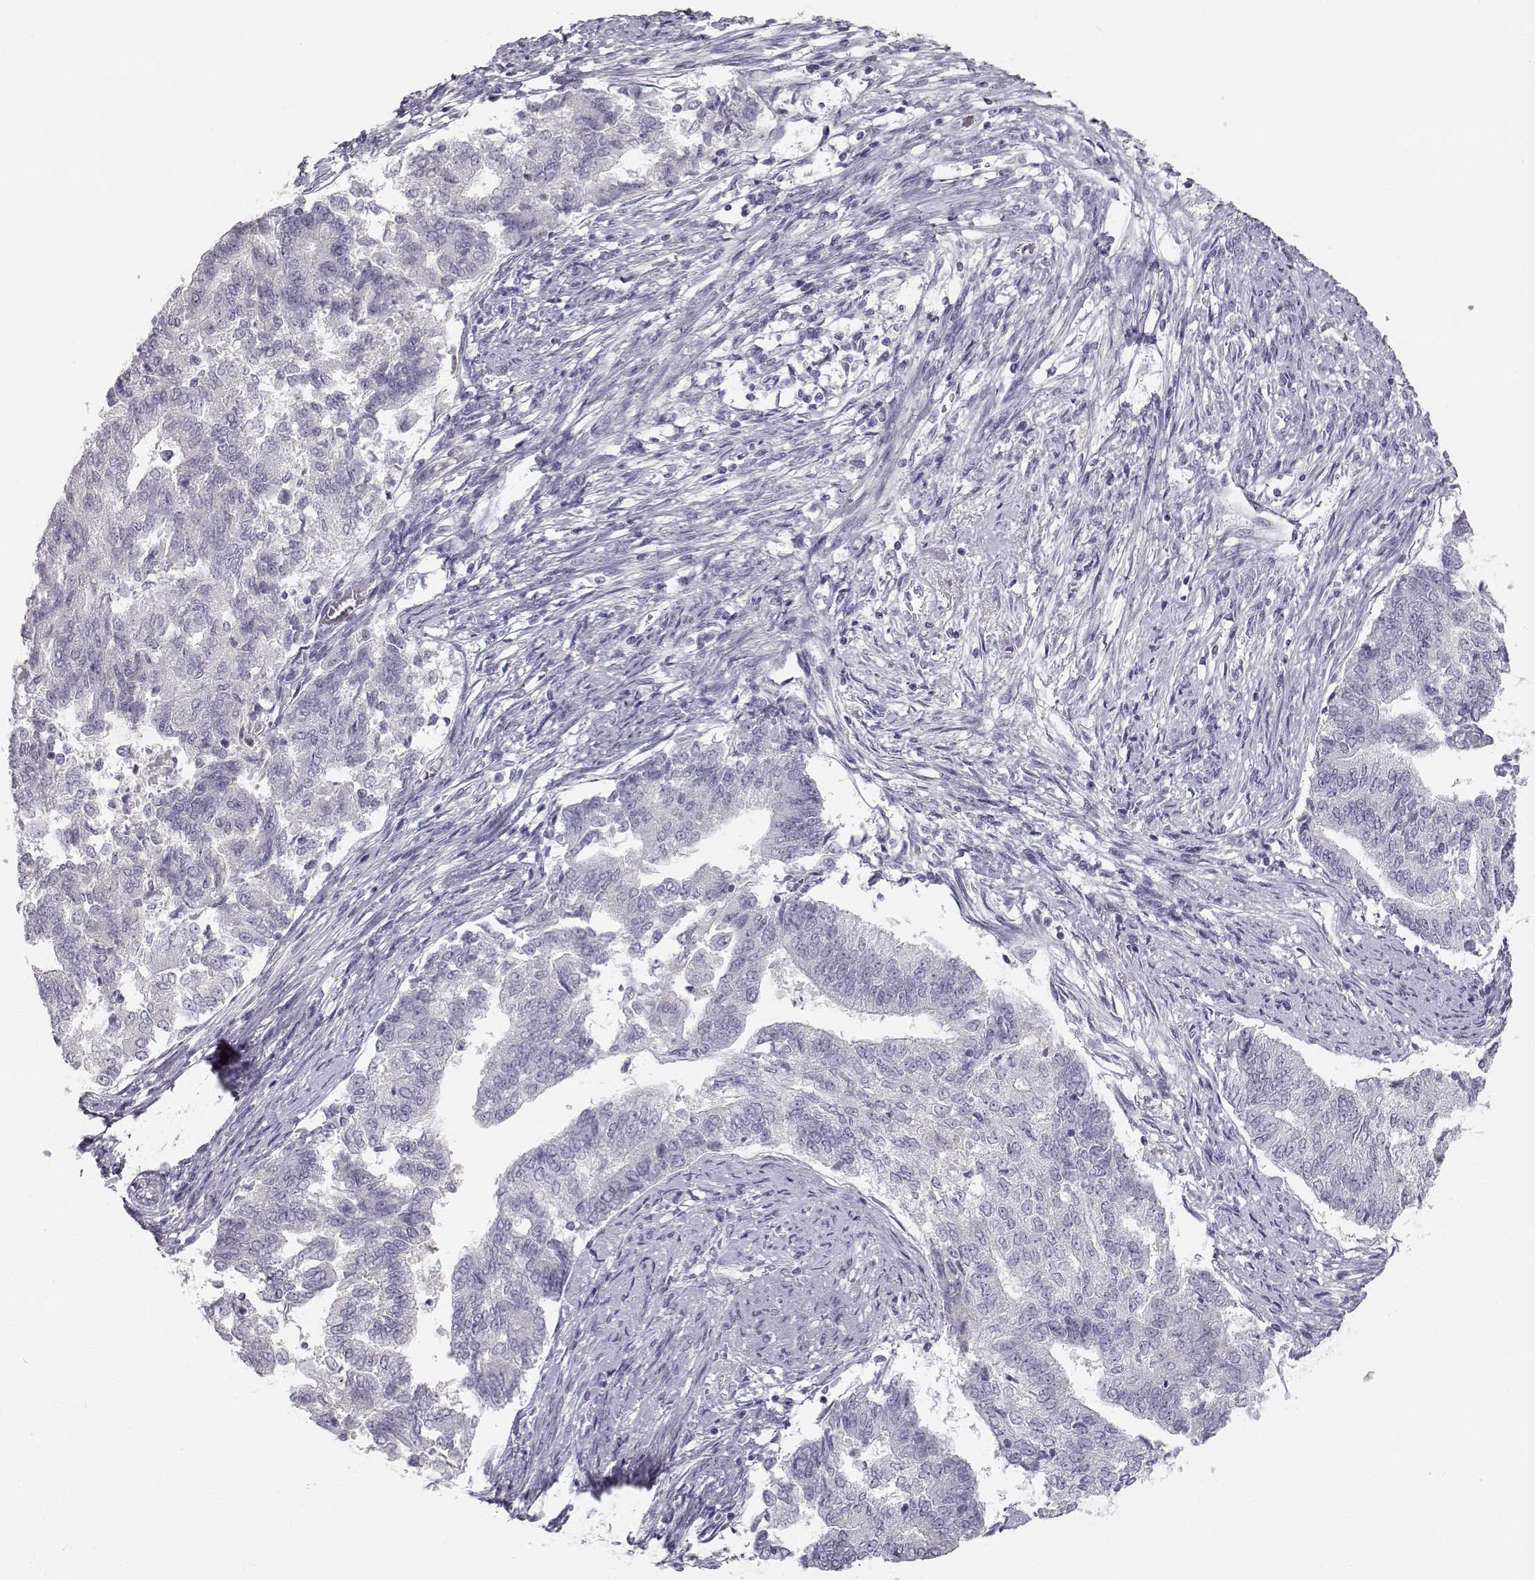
{"staining": {"intensity": "negative", "quantity": "none", "location": "none"}, "tissue": "endometrial cancer", "cell_type": "Tumor cells", "image_type": "cancer", "snomed": [{"axis": "morphology", "description": "Adenocarcinoma, NOS"}, {"axis": "topography", "description": "Endometrium"}], "caption": "A histopathology image of endometrial adenocarcinoma stained for a protein shows no brown staining in tumor cells.", "gene": "MYCBPAP", "patient": {"sex": "female", "age": 65}}